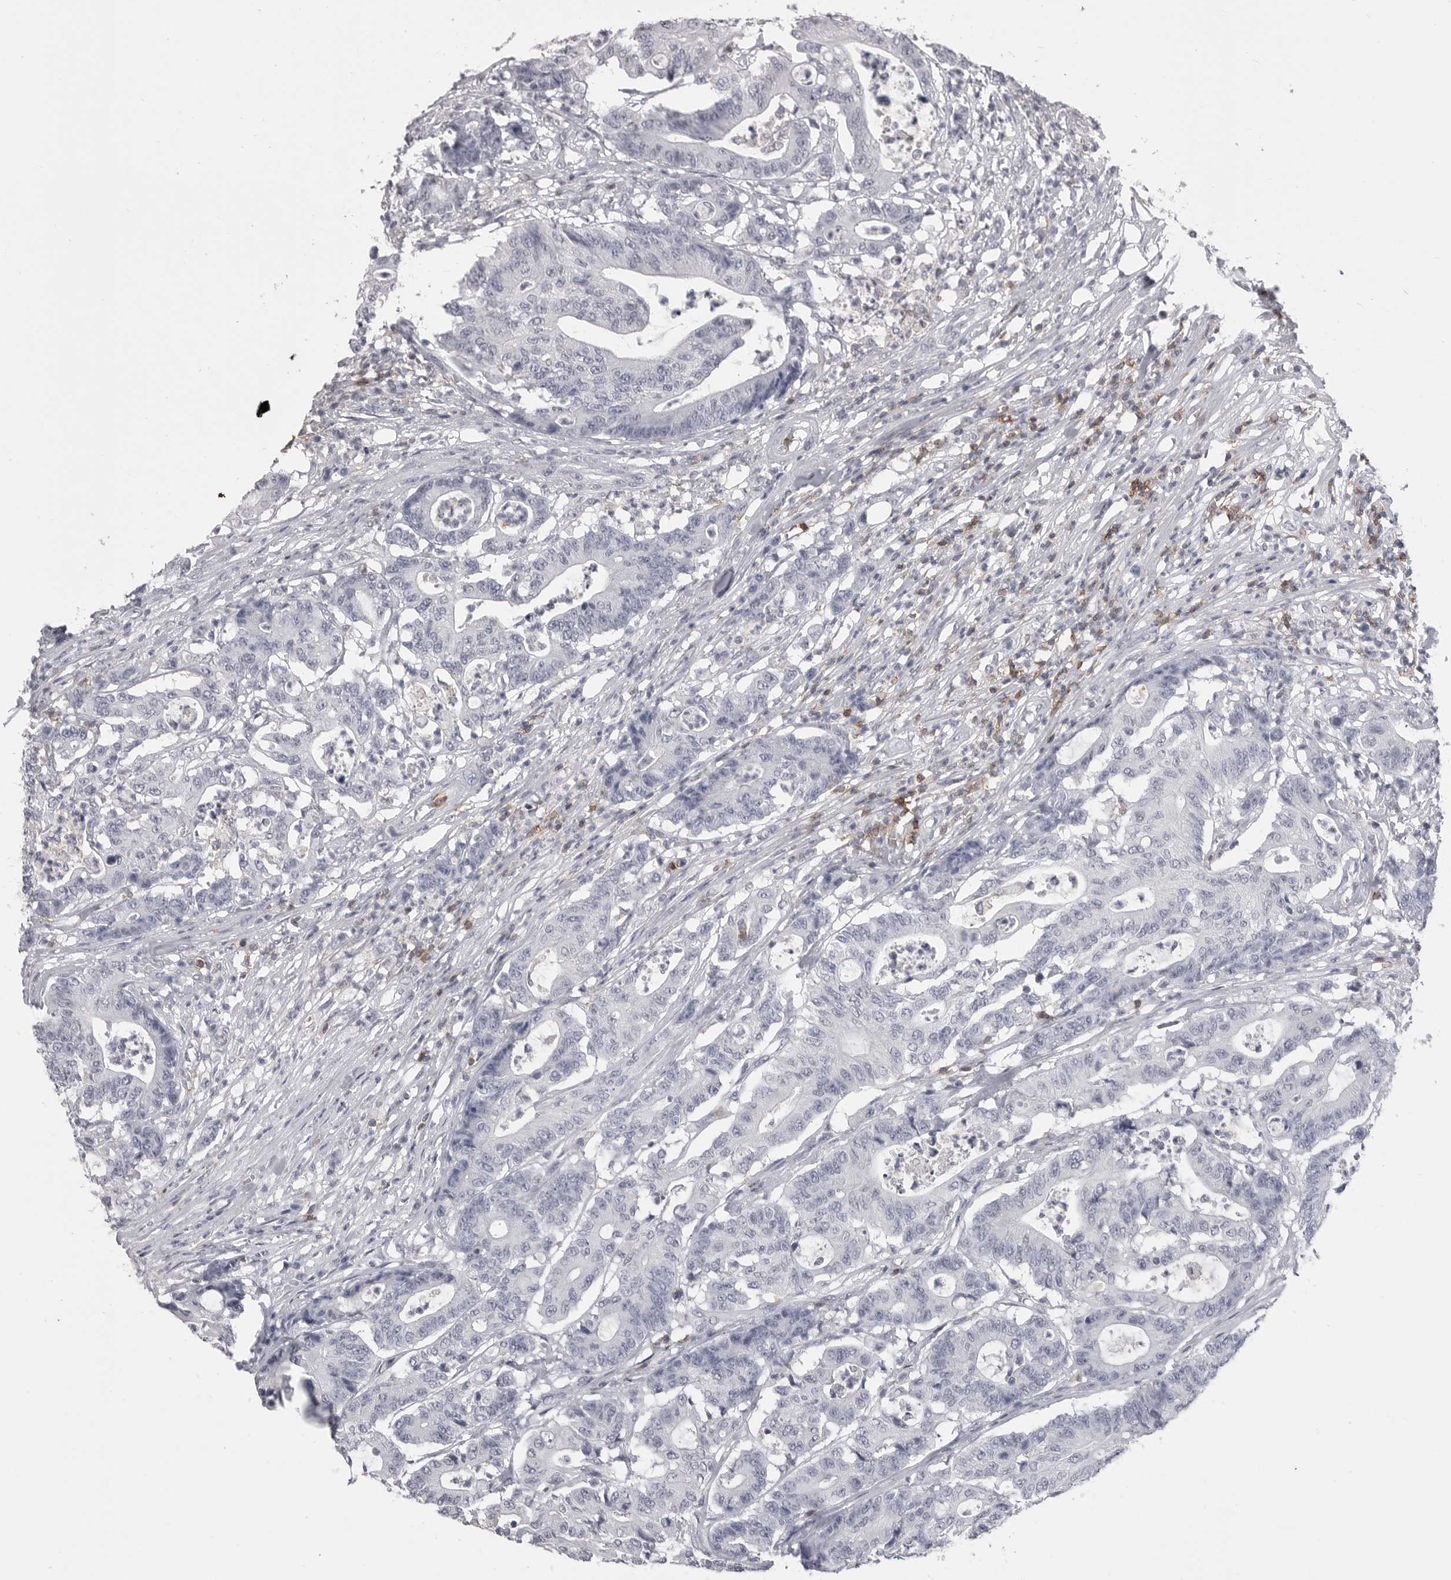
{"staining": {"intensity": "negative", "quantity": "none", "location": "none"}, "tissue": "colorectal cancer", "cell_type": "Tumor cells", "image_type": "cancer", "snomed": [{"axis": "morphology", "description": "Adenocarcinoma, NOS"}, {"axis": "topography", "description": "Colon"}], "caption": "Tumor cells are negative for protein expression in human adenocarcinoma (colorectal).", "gene": "ITGAL", "patient": {"sex": "female", "age": 84}}